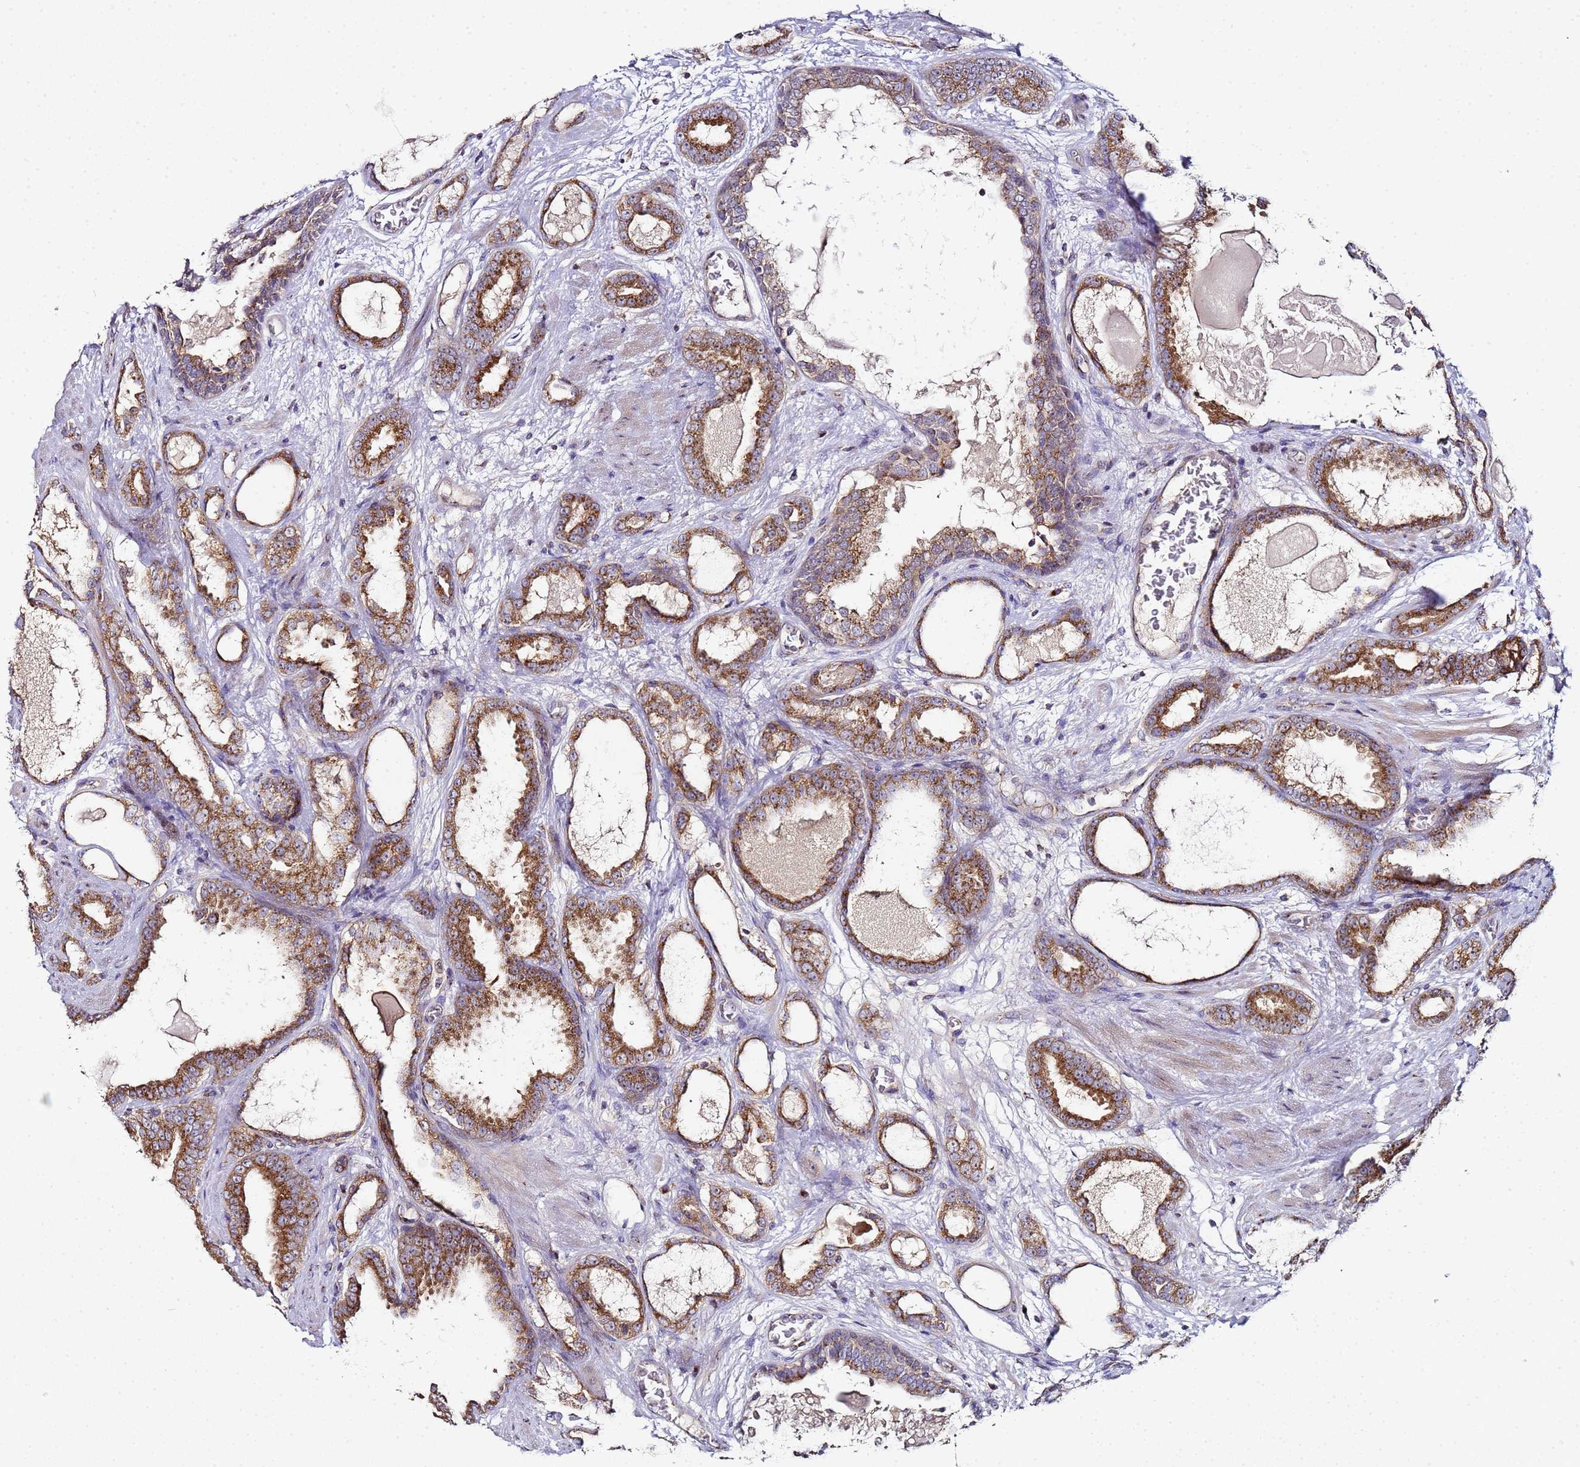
{"staining": {"intensity": "strong", "quantity": ">75%", "location": "cytoplasmic/membranous"}, "tissue": "prostate cancer", "cell_type": "Tumor cells", "image_type": "cancer", "snomed": [{"axis": "morphology", "description": "Adenocarcinoma, High grade"}, {"axis": "topography", "description": "Prostate"}], "caption": "Tumor cells show high levels of strong cytoplasmic/membranous expression in approximately >75% of cells in prostate cancer (high-grade adenocarcinoma).", "gene": "MRPL49", "patient": {"sex": "male", "age": 60}}